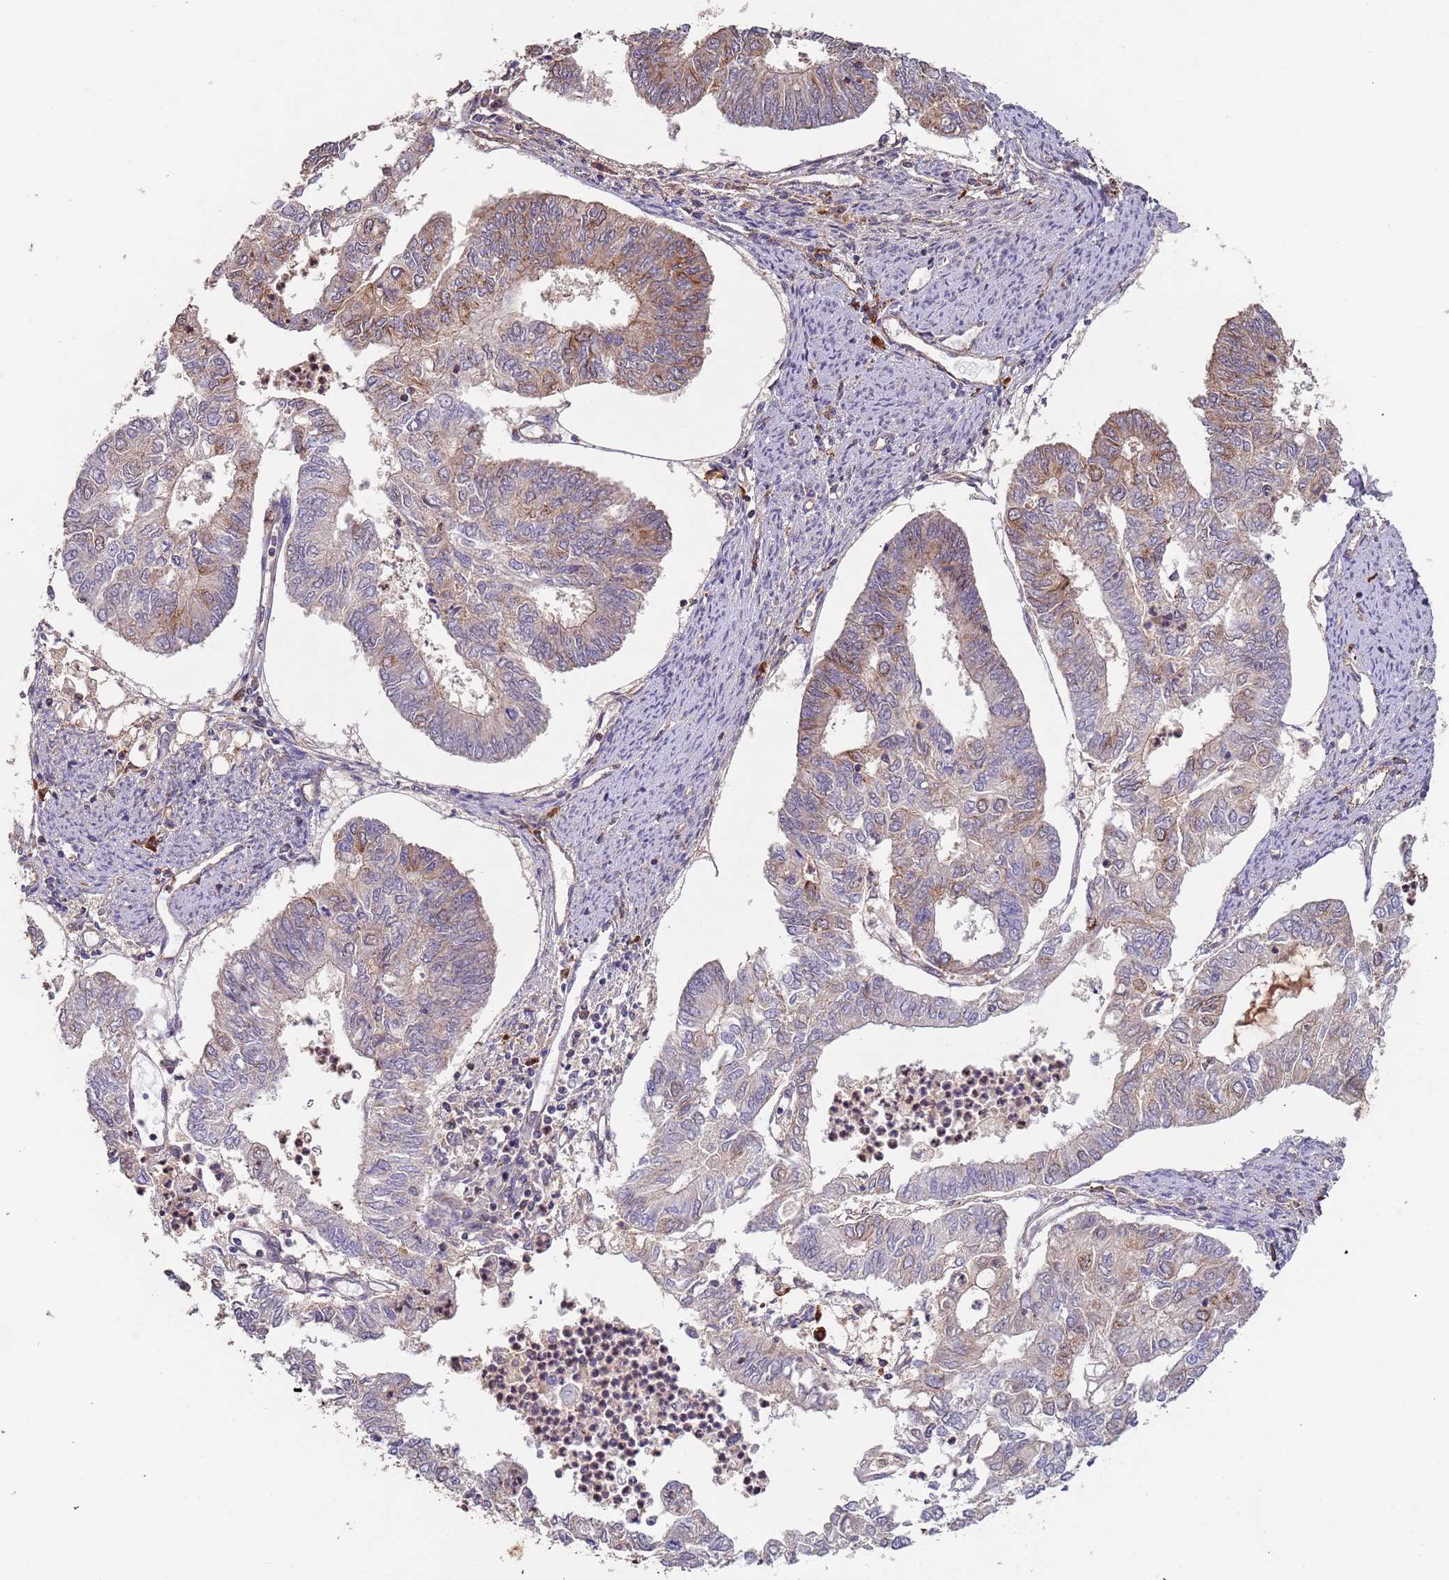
{"staining": {"intensity": "moderate", "quantity": "25%-75%", "location": "cytoplasmic/membranous"}, "tissue": "endometrial cancer", "cell_type": "Tumor cells", "image_type": "cancer", "snomed": [{"axis": "morphology", "description": "Adenocarcinoma, NOS"}, {"axis": "topography", "description": "Endometrium"}], "caption": "Endometrial adenocarcinoma was stained to show a protein in brown. There is medium levels of moderate cytoplasmic/membranous staining in about 25%-75% of tumor cells.", "gene": "KANSL1L", "patient": {"sex": "female", "age": 68}}